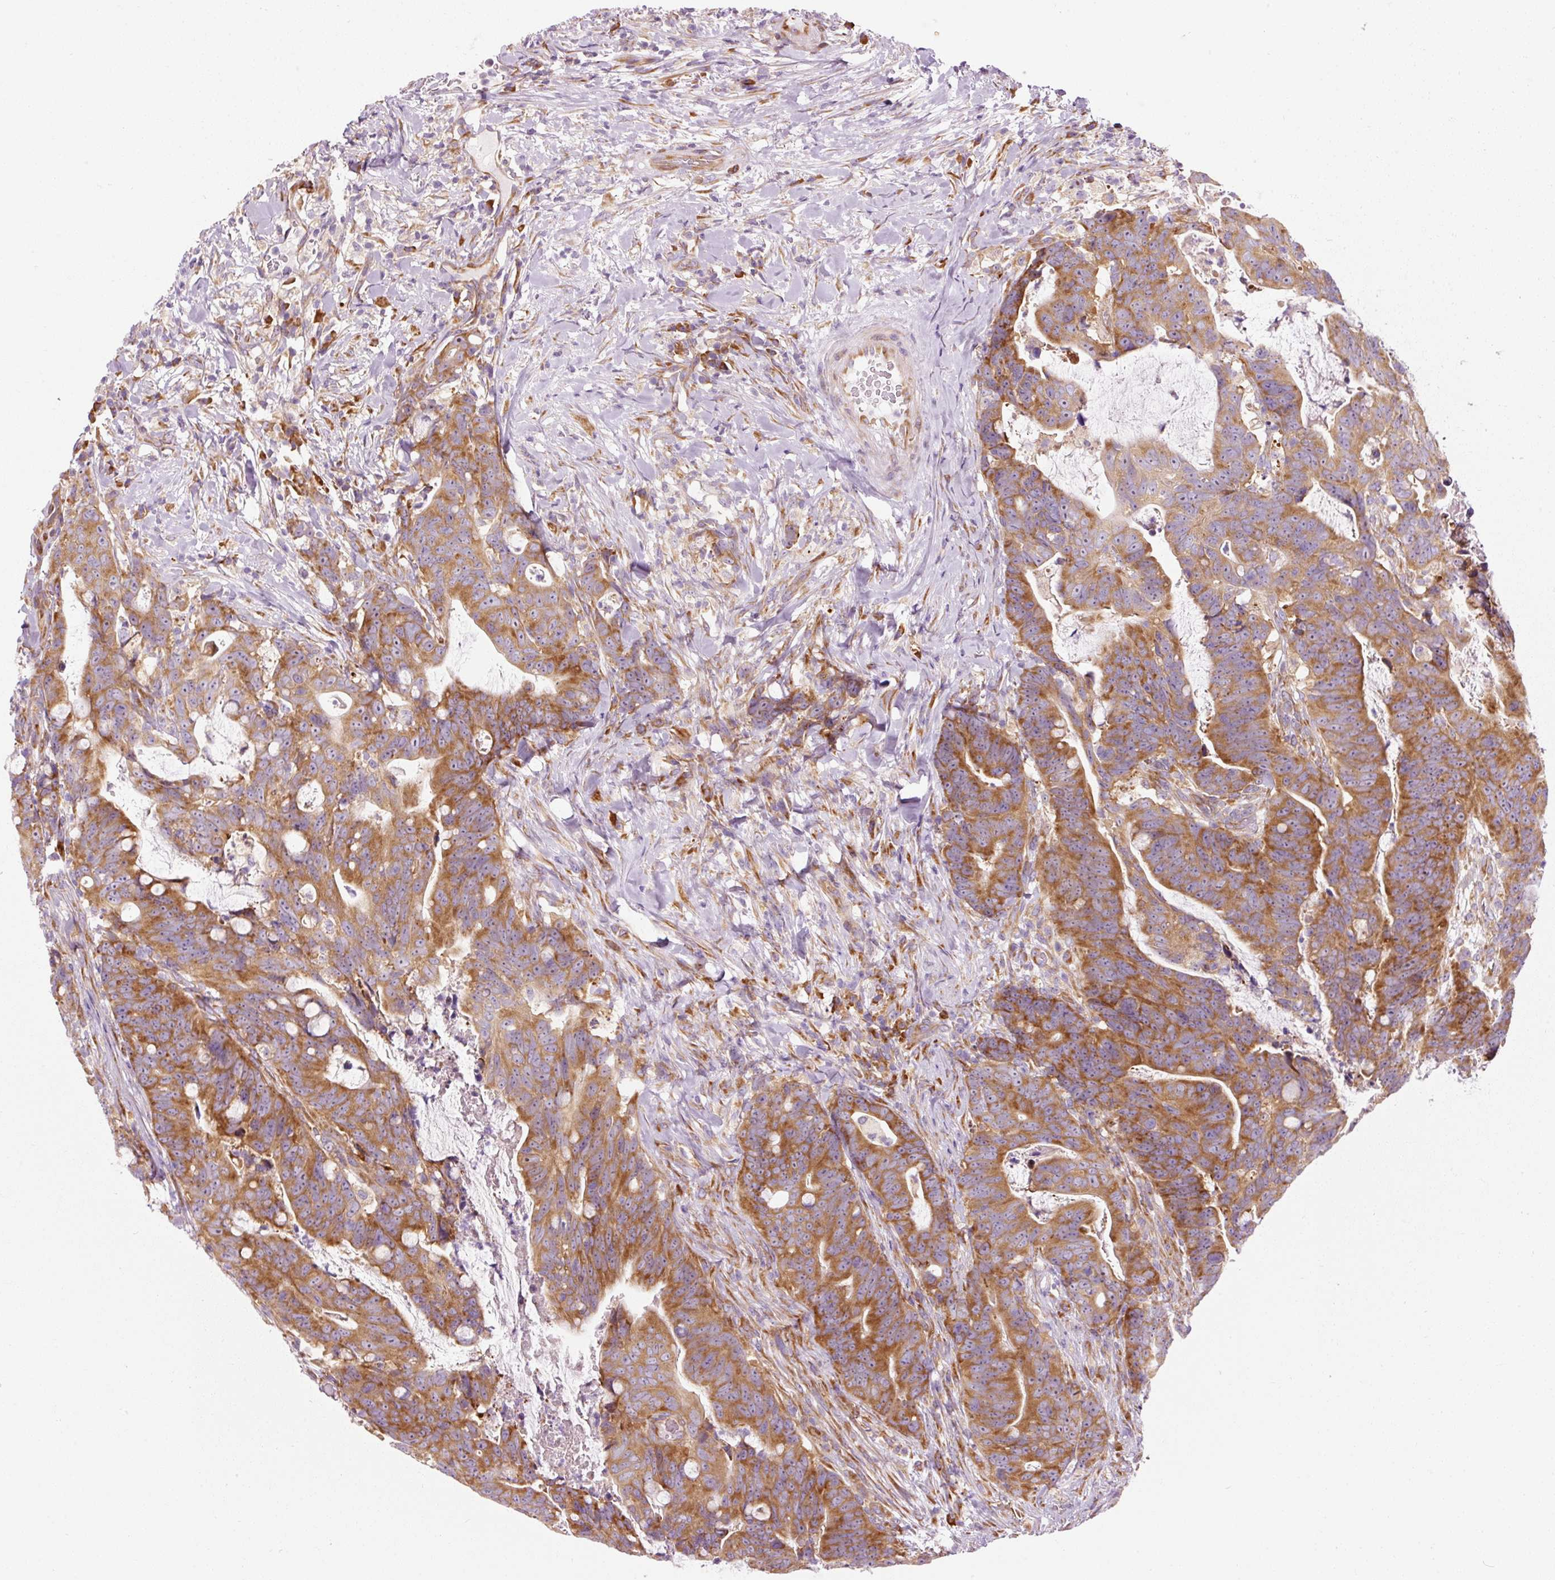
{"staining": {"intensity": "strong", "quantity": ">75%", "location": "cytoplasmic/membranous"}, "tissue": "colorectal cancer", "cell_type": "Tumor cells", "image_type": "cancer", "snomed": [{"axis": "morphology", "description": "Adenocarcinoma, NOS"}, {"axis": "topography", "description": "Colon"}], "caption": "Immunohistochemical staining of colorectal adenocarcinoma reveals strong cytoplasmic/membranous protein expression in approximately >75% of tumor cells.", "gene": "RPL10A", "patient": {"sex": "female", "age": 82}}